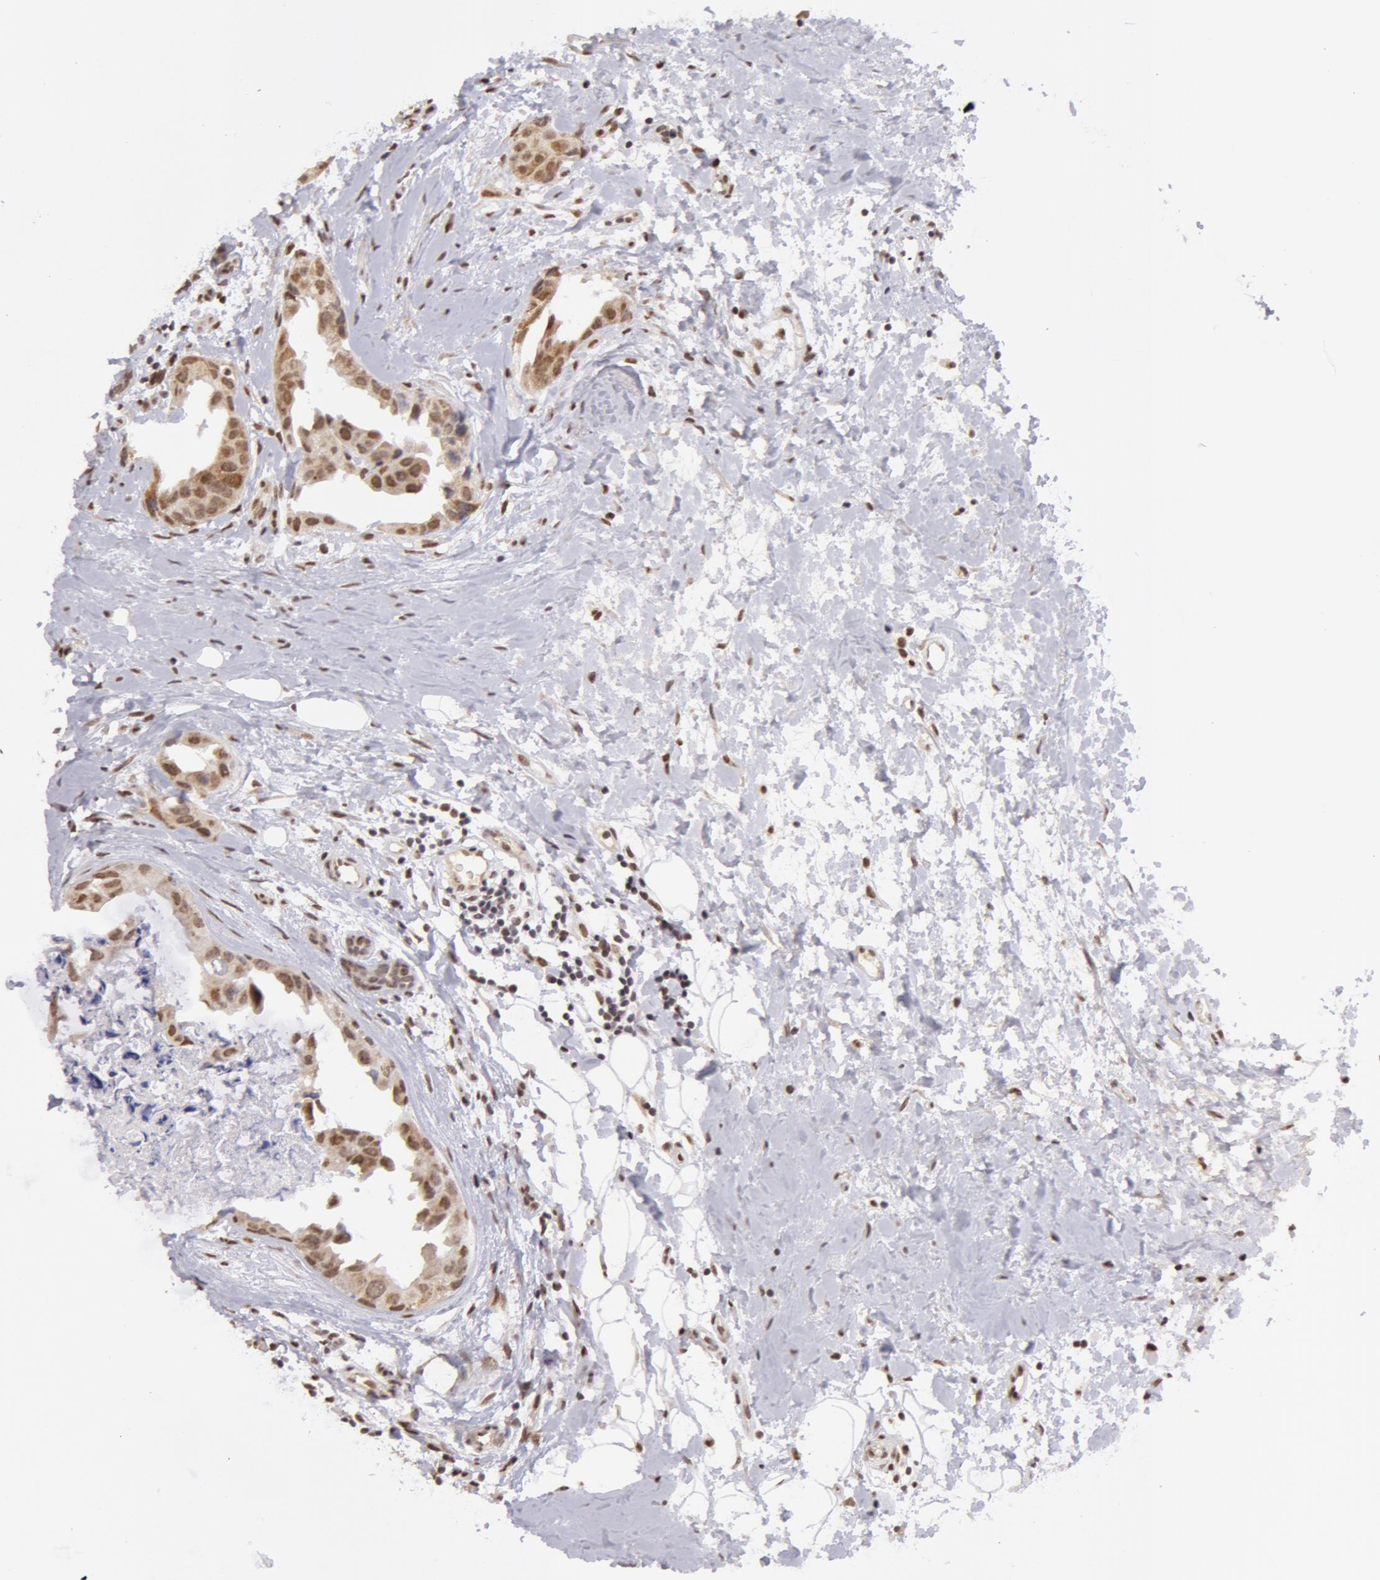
{"staining": {"intensity": "moderate", "quantity": "25%-75%", "location": "cytoplasmic/membranous,nuclear"}, "tissue": "breast cancer", "cell_type": "Tumor cells", "image_type": "cancer", "snomed": [{"axis": "morphology", "description": "Duct carcinoma"}, {"axis": "topography", "description": "Breast"}], "caption": "Protein staining by immunohistochemistry (IHC) exhibits moderate cytoplasmic/membranous and nuclear expression in approximately 25%-75% of tumor cells in breast cancer (intraductal carcinoma).", "gene": "VRTN", "patient": {"sex": "female", "age": 40}}